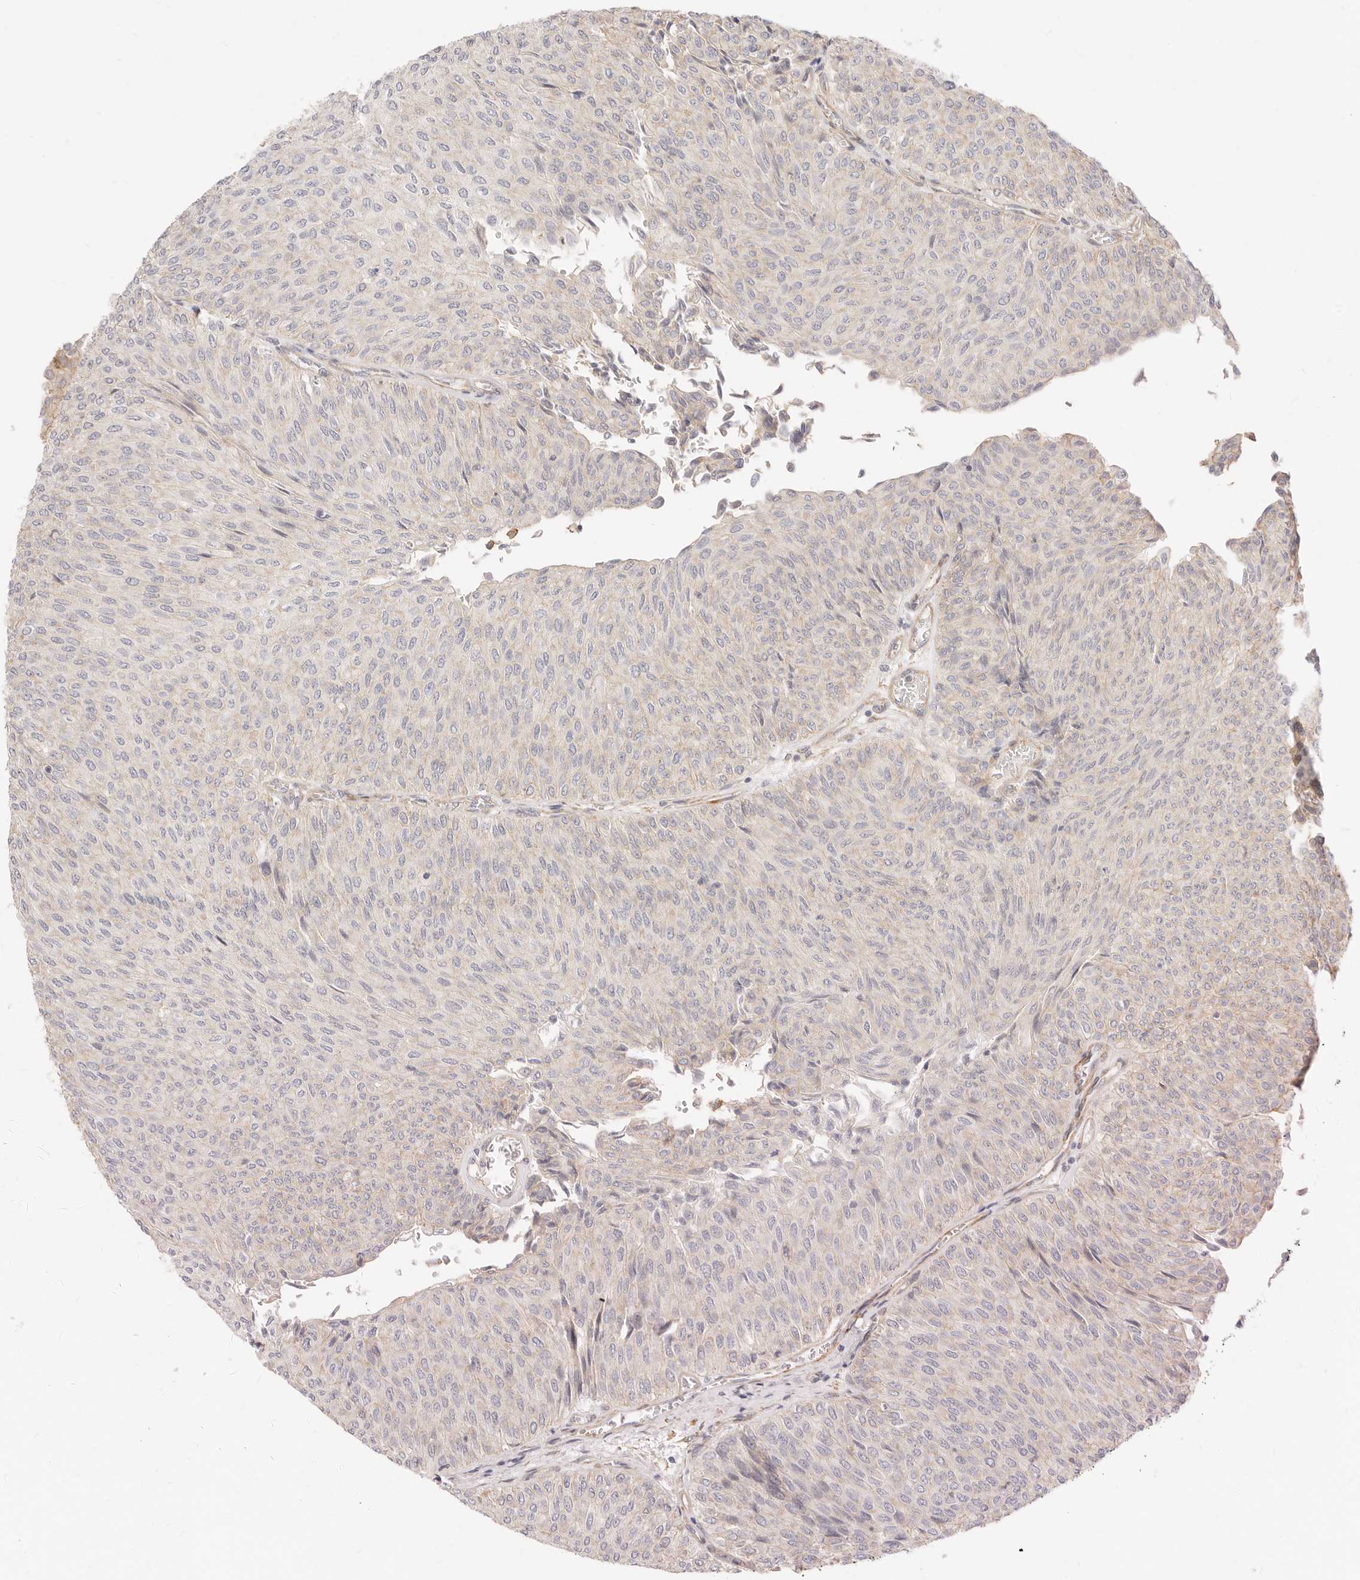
{"staining": {"intensity": "weak", "quantity": "<25%", "location": "cytoplasmic/membranous"}, "tissue": "urothelial cancer", "cell_type": "Tumor cells", "image_type": "cancer", "snomed": [{"axis": "morphology", "description": "Urothelial carcinoma, Low grade"}, {"axis": "topography", "description": "Urinary bladder"}], "caption": "This is an IHC image of urothelial cancer. There is no staining in tumor cells.", "gene": "UBXN10", "patient": {"sex": "male", "age": 78}}